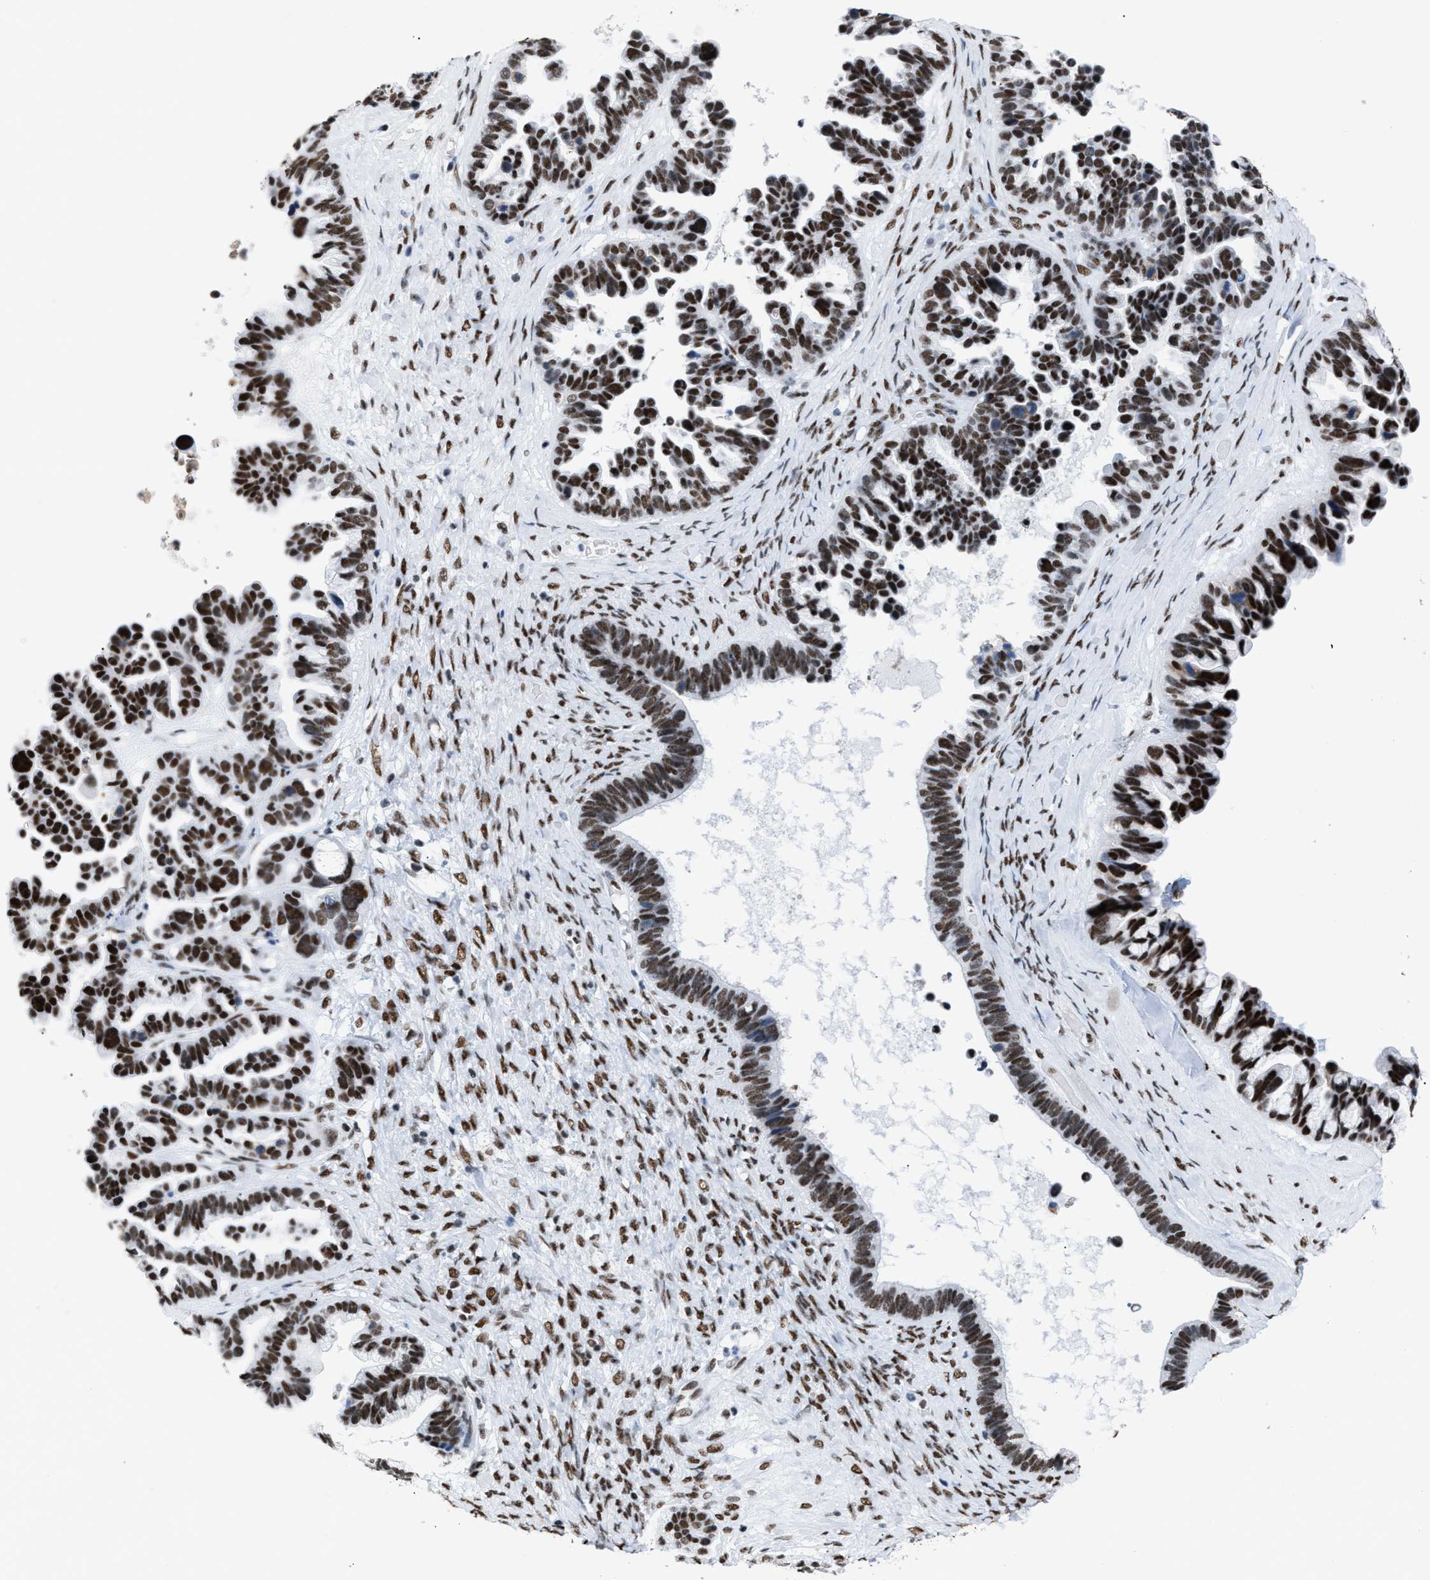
{"staining": {"intensity": "strong", "quantity": ">75%", "location": "nuclear"}, "tissue": "ovarian cancer", "cell_type": "Tumor cells", "image_type": "cancer", "snomed": [{"axis": "morphology", "description": "Cystadenocarcinoma, serous, NOS"}, {"axis": "topography", "description": "Ovary"}], "caption": "Serous cystadenocarcinoma (ovarian) tissue exhibits strong nuclear positivity in approximately >75% of tumor cells (brown staining indicates protein expression, while blue staining denotes nuclei).", "gene": "CCAR2", "patient": {"sex": "female", "age": 56}}